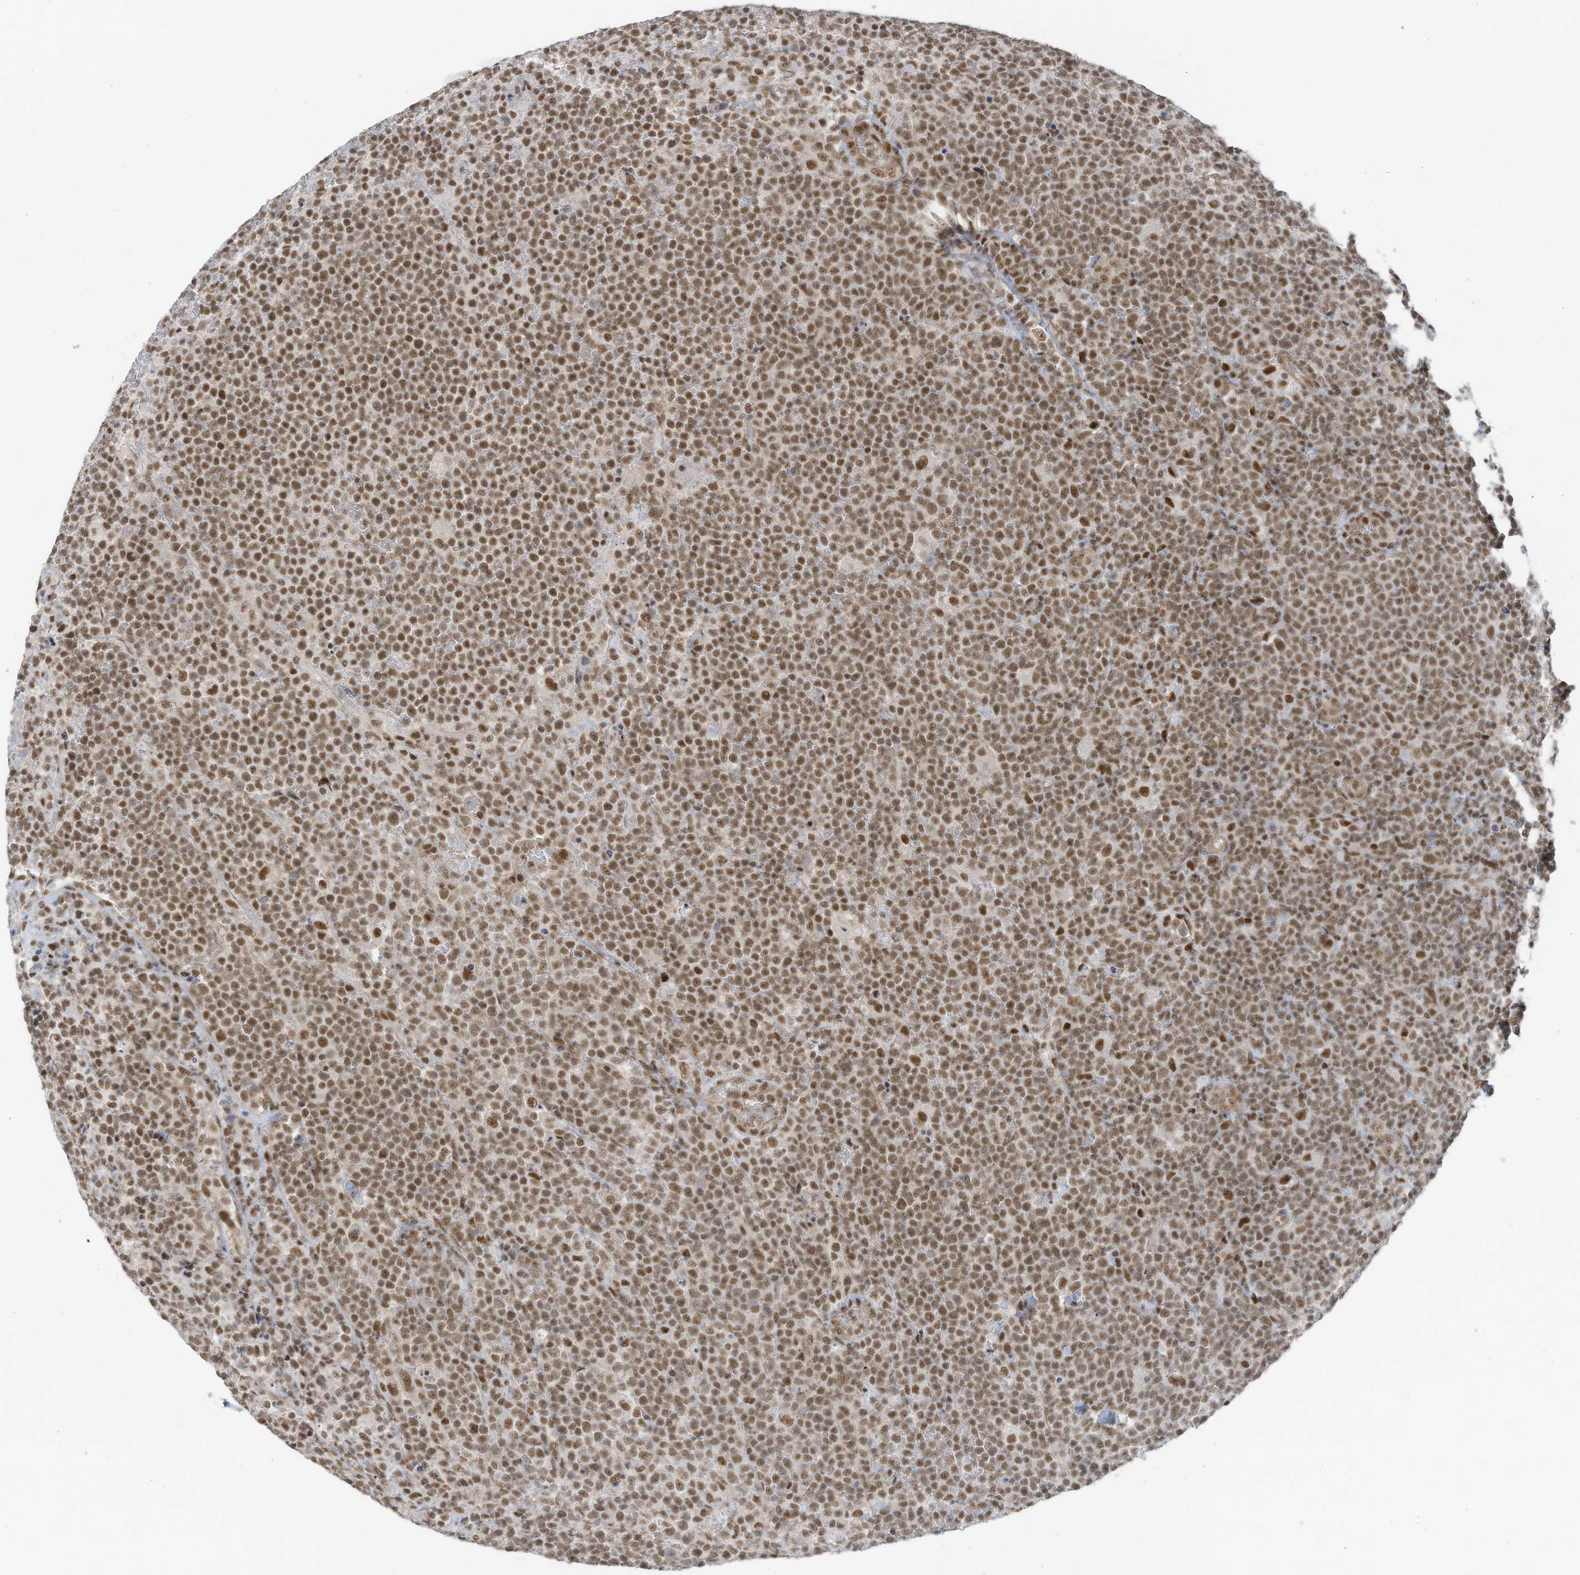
{"staining": {"intensity": "strong", "quantity": ">75%", "location": "nuclear"}, "tissue": "lymphoma", "cell_type": "Tumor cells", "image_type": "cancer", "snomed": [{"axis": "morphology", "description": "Malignant lymphoma, non-Hodgkin's type, High grade"}, {"axis": "topography", "description": "Lymph node"}], "caption": "High-grade malignant lymphoma, non-Hodgkin's type tissue exhibits strong nuclear positivity in approximately >75% of tumor cells", "gene": "DBR1", "patient": {"sex": "male", "age": 61}}